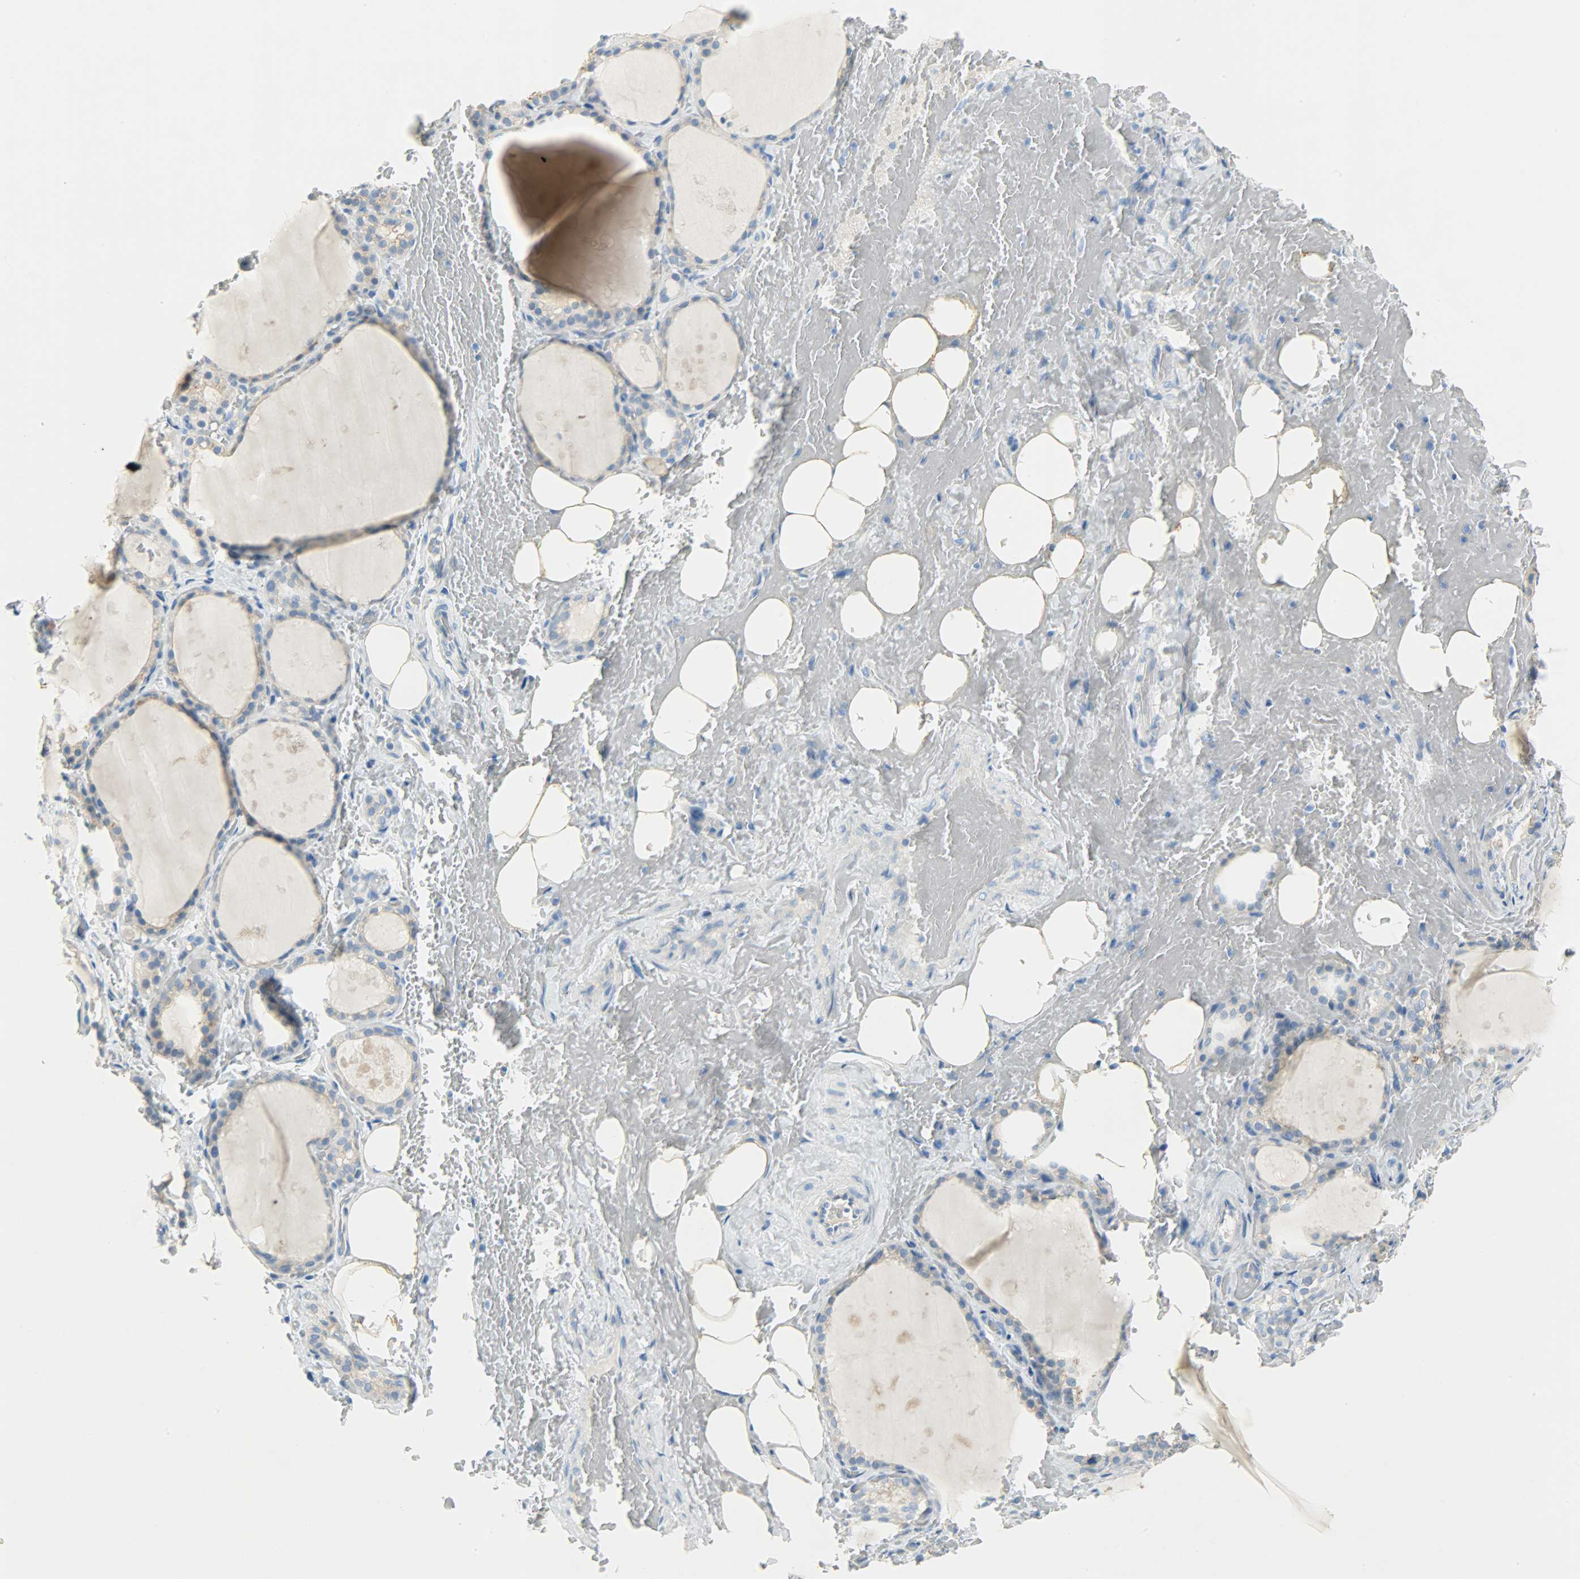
{"staining": {"intensity": "moderate", "quantity": ">75%", "location": "cytoplasmic/membranous"}, "tissue": "thyroid gland", "cell_type": "Glandular cells", "image_type": "normal", "snomed": [{"axis": "morphology", "description": "Normal tissue, NOS"}, {"axis": "topography", "description": "Thyroid gland"}], "caption": "Brown immunohistochemical staining in benign thyroid gland reveals moderate cytoplasmic/membranous expression in approximately >75% of glandular cells.", "gene": "PROM1", "patient": {"sex": "male", "age": 61}}